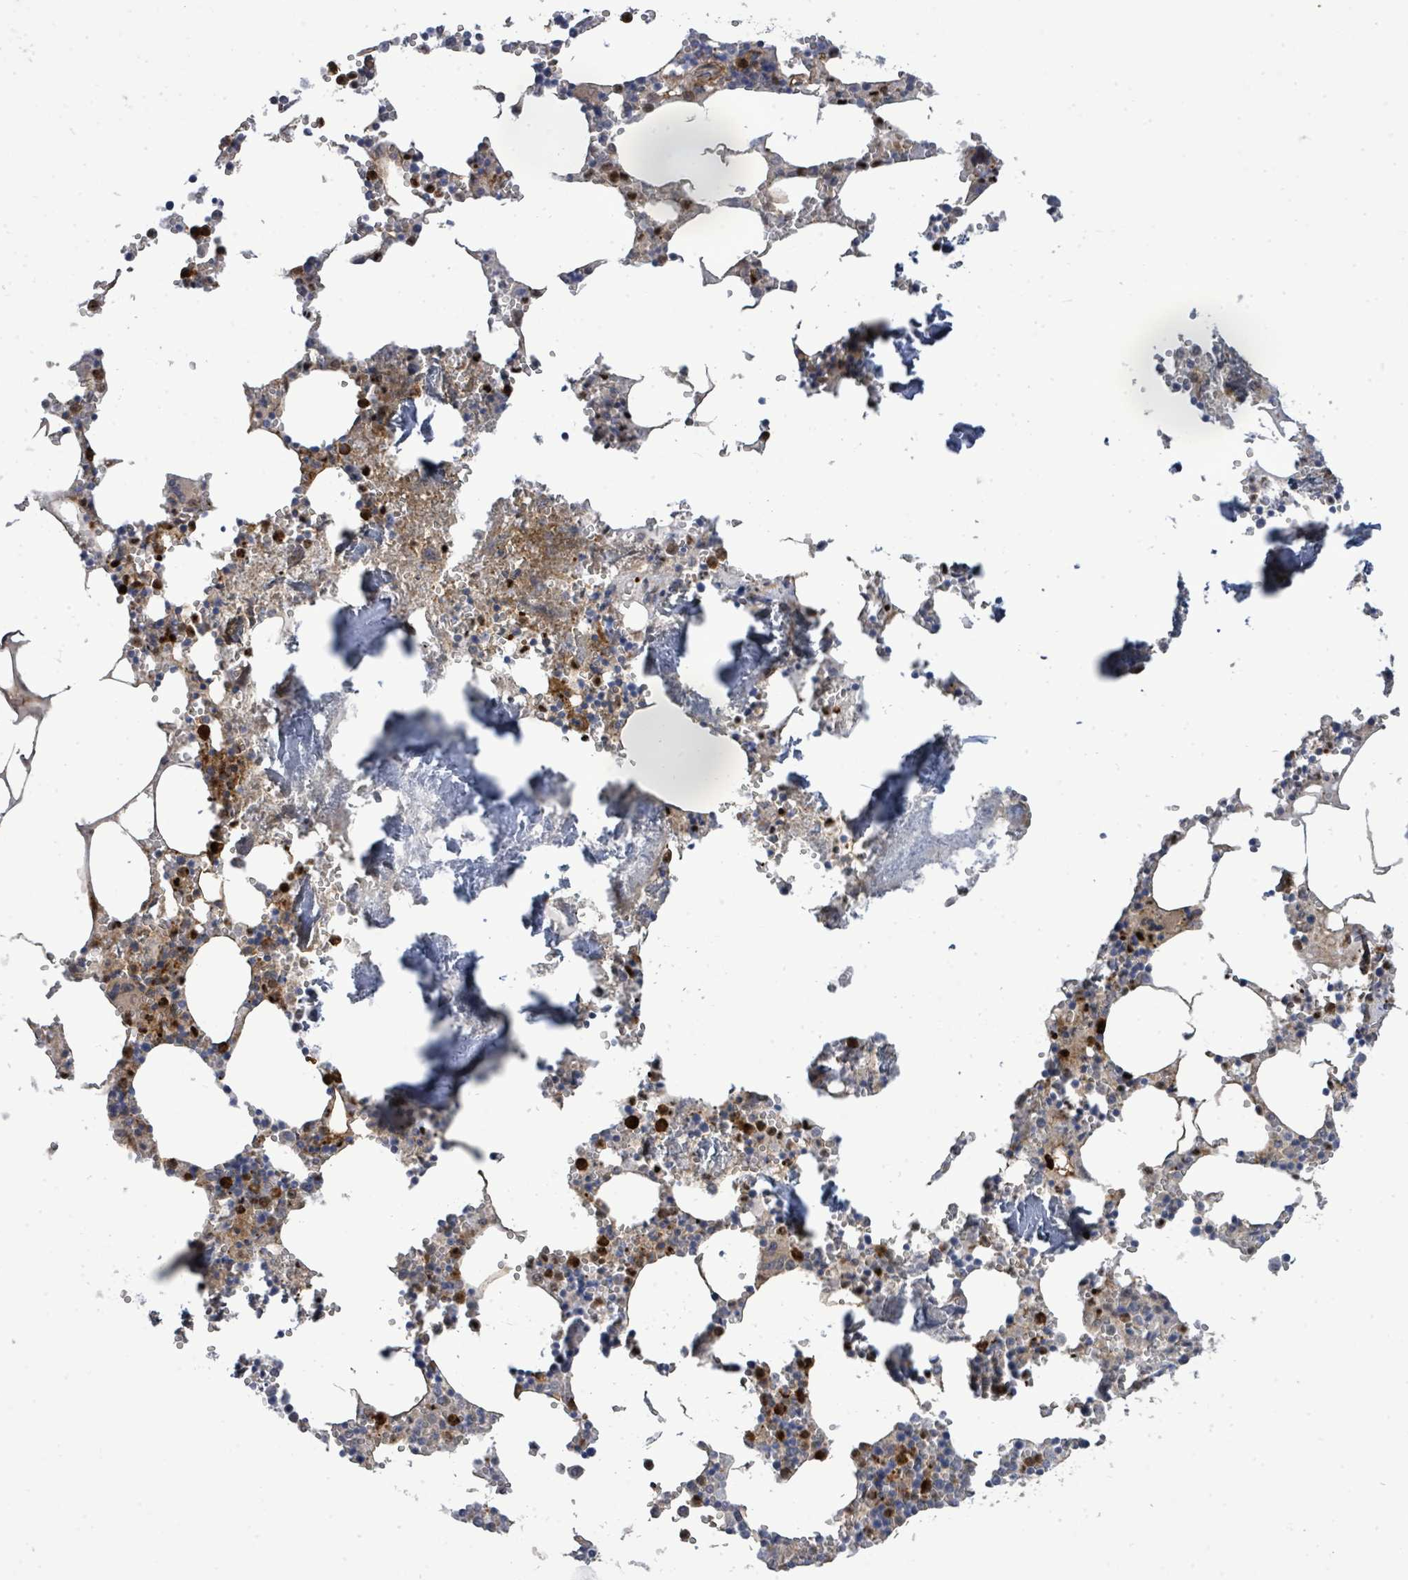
{"staining": {"intensity": "strong", "quantity": "25%-75%", "location": "cytoplasmic/membranous,nuclear"}, "tissue": "bone marrow", "cell_type": "Hematopoietic cells", "image_type": "normal", "snomed": [{"axis": "morphology", "description": "Normal tissue, NOS"}, {"axis": "topography", "description": "Bone marrow"}], "caption": "A photomicrograph of human bone marrow stained for a protein shows strong cytoplasmic/membranous,nuclear brown staining in hematopoietic cells. (Brightfield microscopy of DAB IHC at high magnification).", "gene": "SAR1A", "patient": {"sex": "male", "age": 54}}